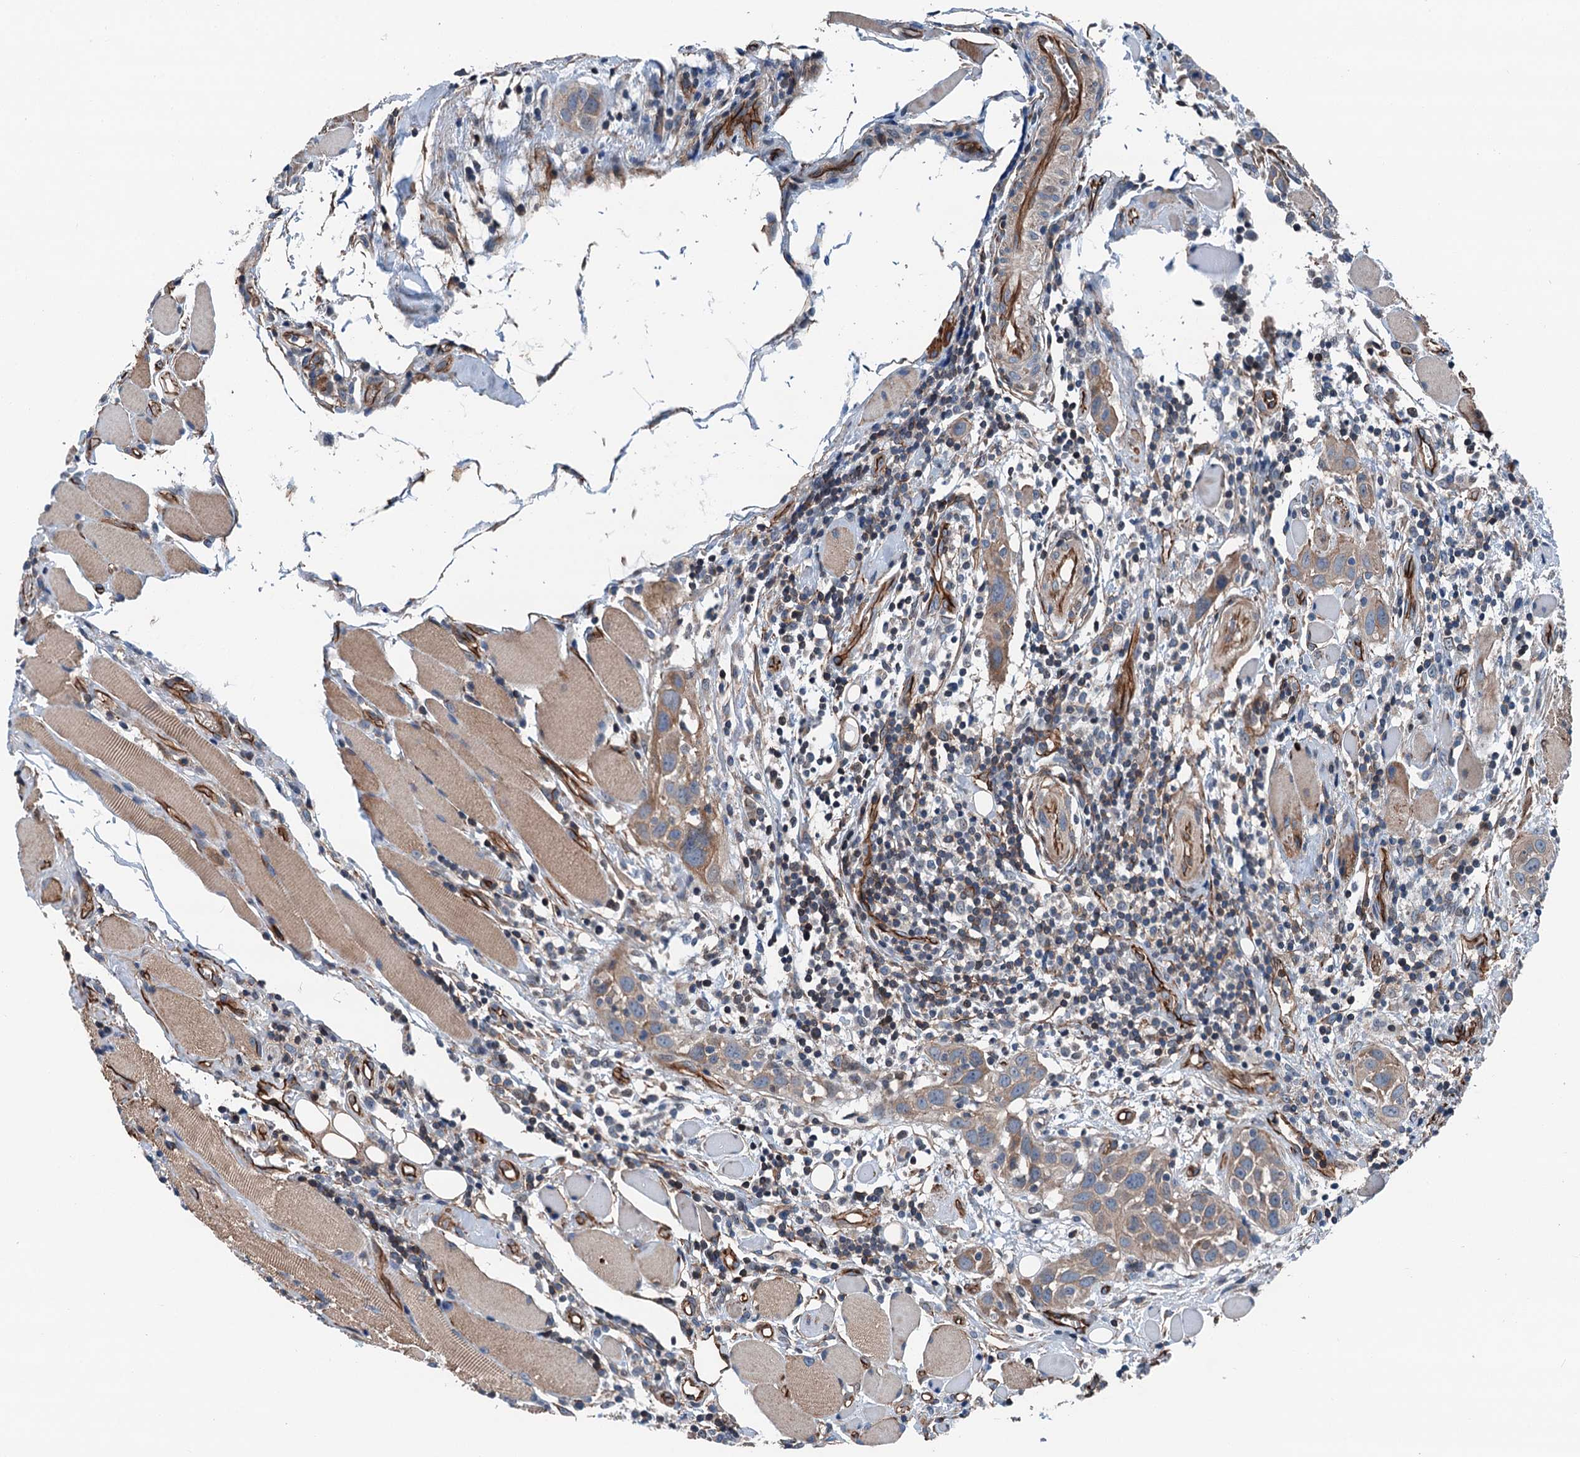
{"staining": {"intensity": "weak", "quantity": "25%-75%", "location": "cytoplasmic/membranous"}, "tissue": "head and neck cancer", "cell_type": "Tumor cells", "image_type": "cancer", "snomed": [{"axis": "morphology", "description": "Squamous cell carcinoma, NOS"}, {"axis": "topography", "description": "Oral tissue"}, {"axis": "topography", "description": "Head-Neck"}], "caption": "DAB immunohistochemical staining of human head and neck cancer exhibits weak cytoplasmic/membranous protein positivity in approximately 25%-75% of tumor cells. (DAB IHC with brightfield microscopy, high magnification).", "gene": "NMRAL1", "patient": {"sex": "female", "age": 50}}